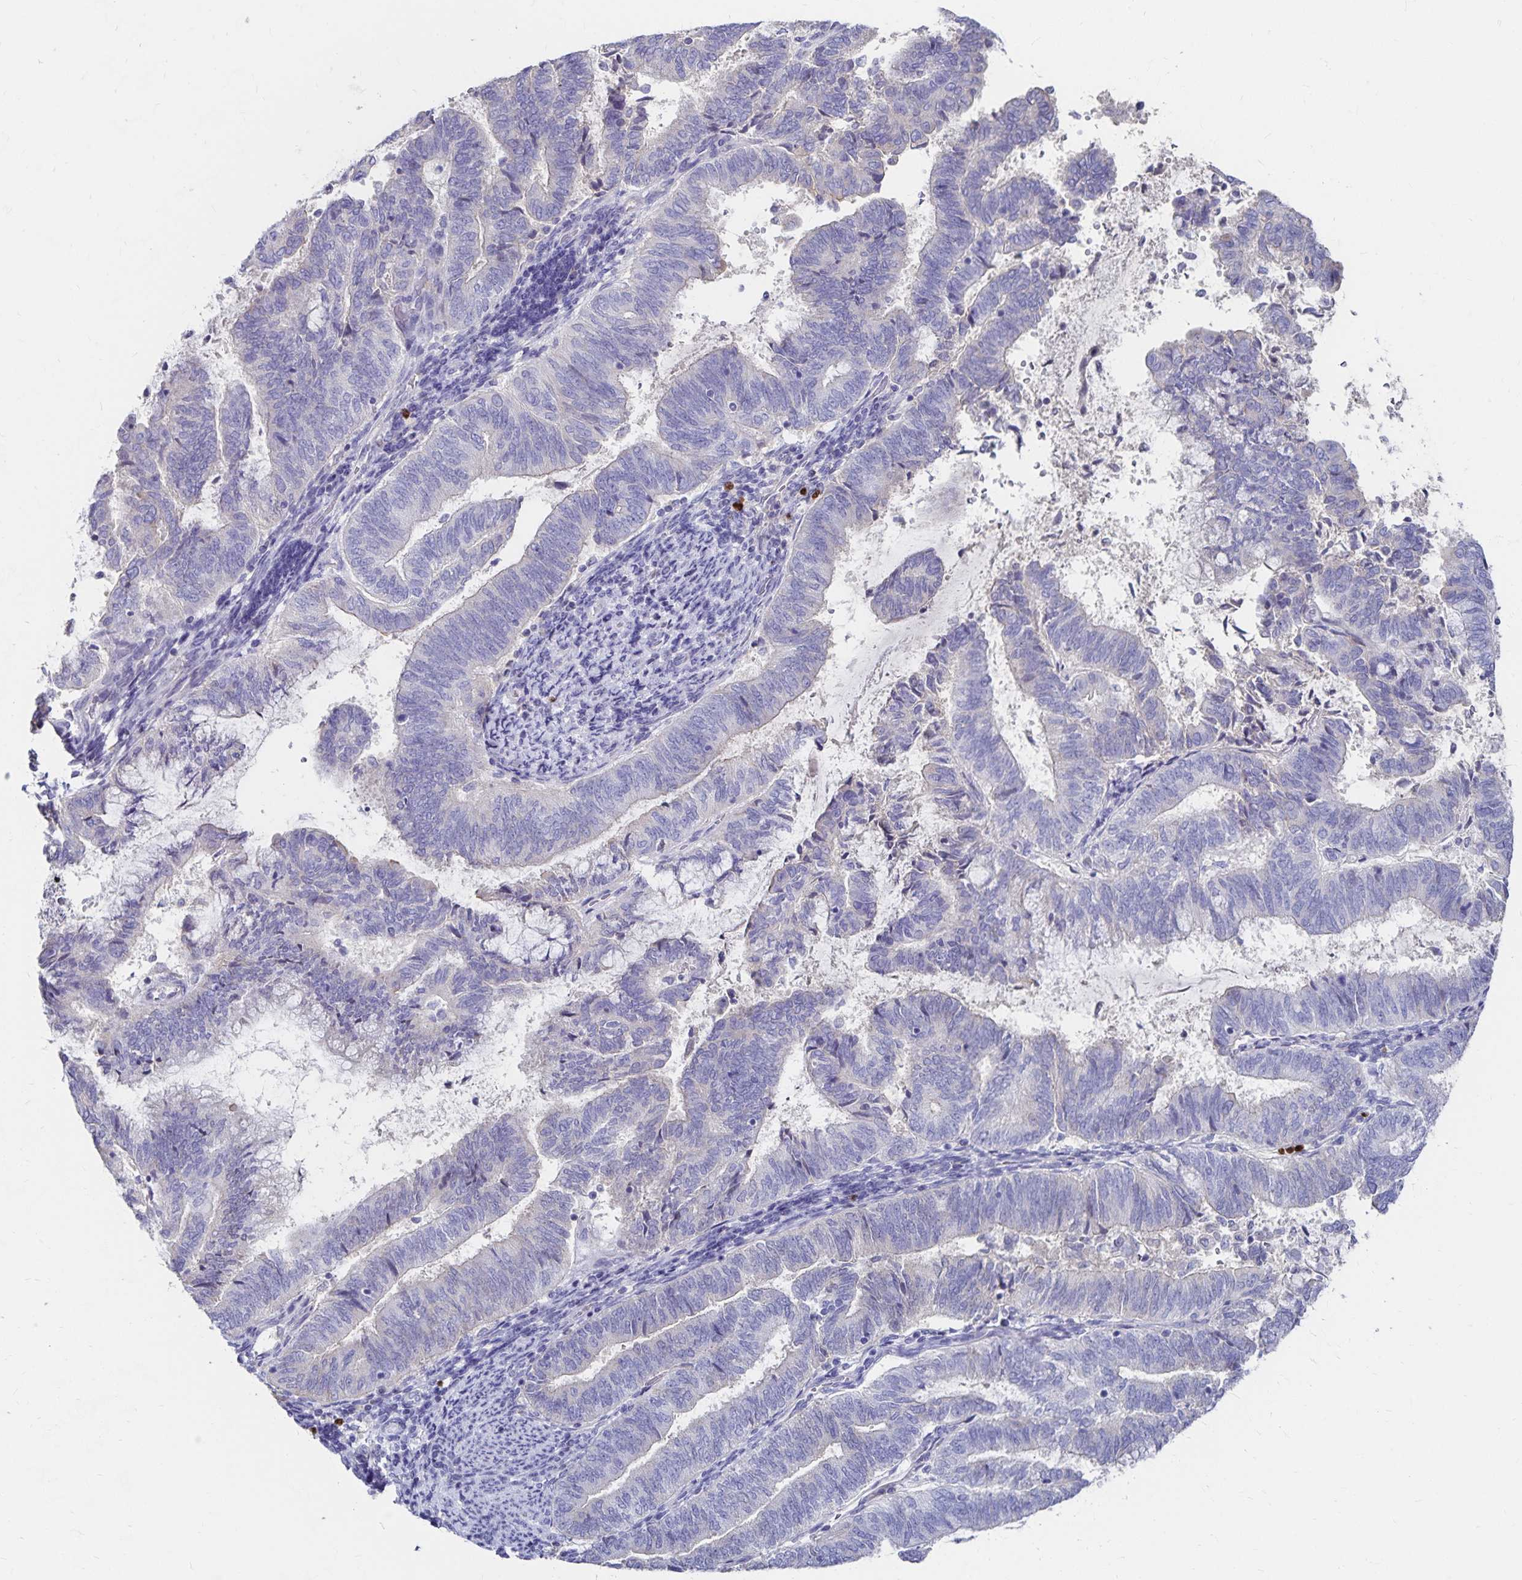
{"staining": {"intensity": "negative", "quantity": "none", "location": "none"}, "tissue": "endometrial cancer", "cell_type": "Tumor cells", "image_type": "cancer", "snomed": [{"axis": "morphology", "description": "Adenocarcinoma, NOS"}, {"axis": "topography", "description": "Endometrium"}], "caption": "A histopathology image of endometrial adenocarcinoma stained for a protein displays no brown staining in tumor cells. (DAB (3,3'-diaminobenzidine) IHC with hematoxylin counter stain).", "gene": "PAX5", "patient": {"sex": "female", "age": 65}}